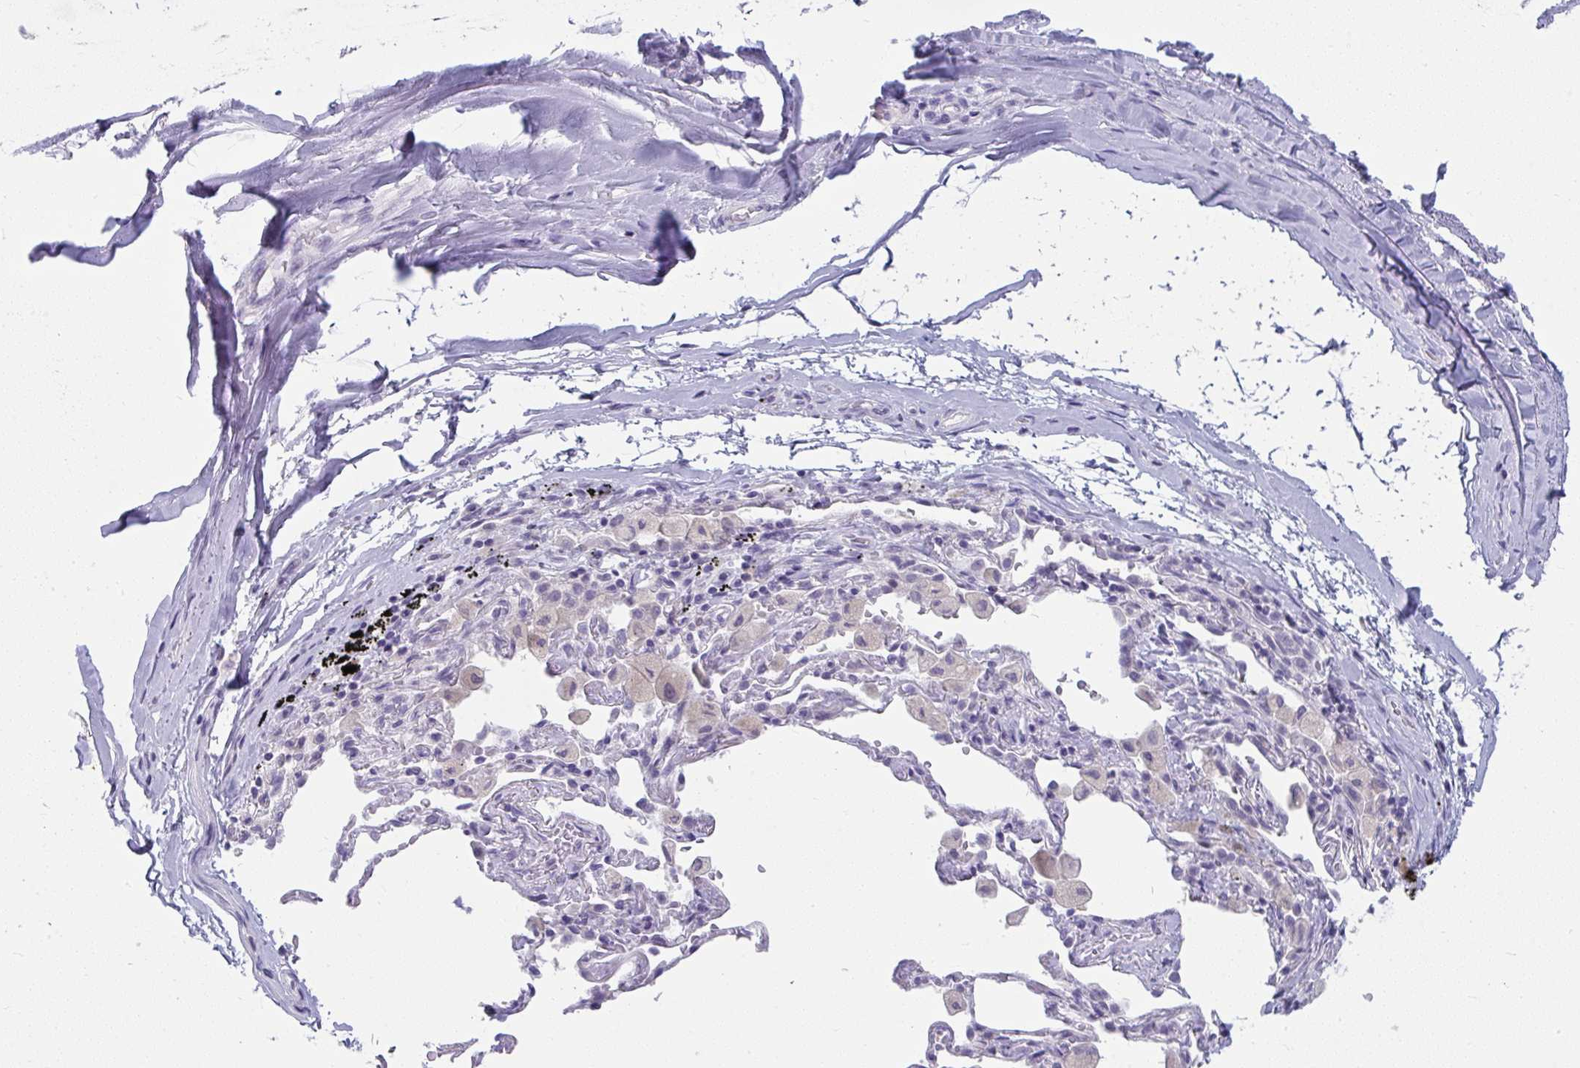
{"staining": {"intensity": "negative", "quantity": "none", "location": "none"}, "tissue": "adipose tissue", "cell_type": "Adipocytes", "image_type": "normal", "snomed": [{"axis": "morphology", "description": "Normal tissue, NOS"}, {"axis": "topography", "description": "Cartilage tissue"}, {"axis": "topography", "description": "Bronchus"}], "caption": "A photomicrograph of adipose tissue stained for a protein shows no brown staining in adipocytes. Brightfield microscopy of immunohistochemistry (IHC) stained with DAB (brown) and hematoxylin (blue), captured at high magnification.", "gene": "UGT3A2", "patient": {"sex": "male", "age": 64}}